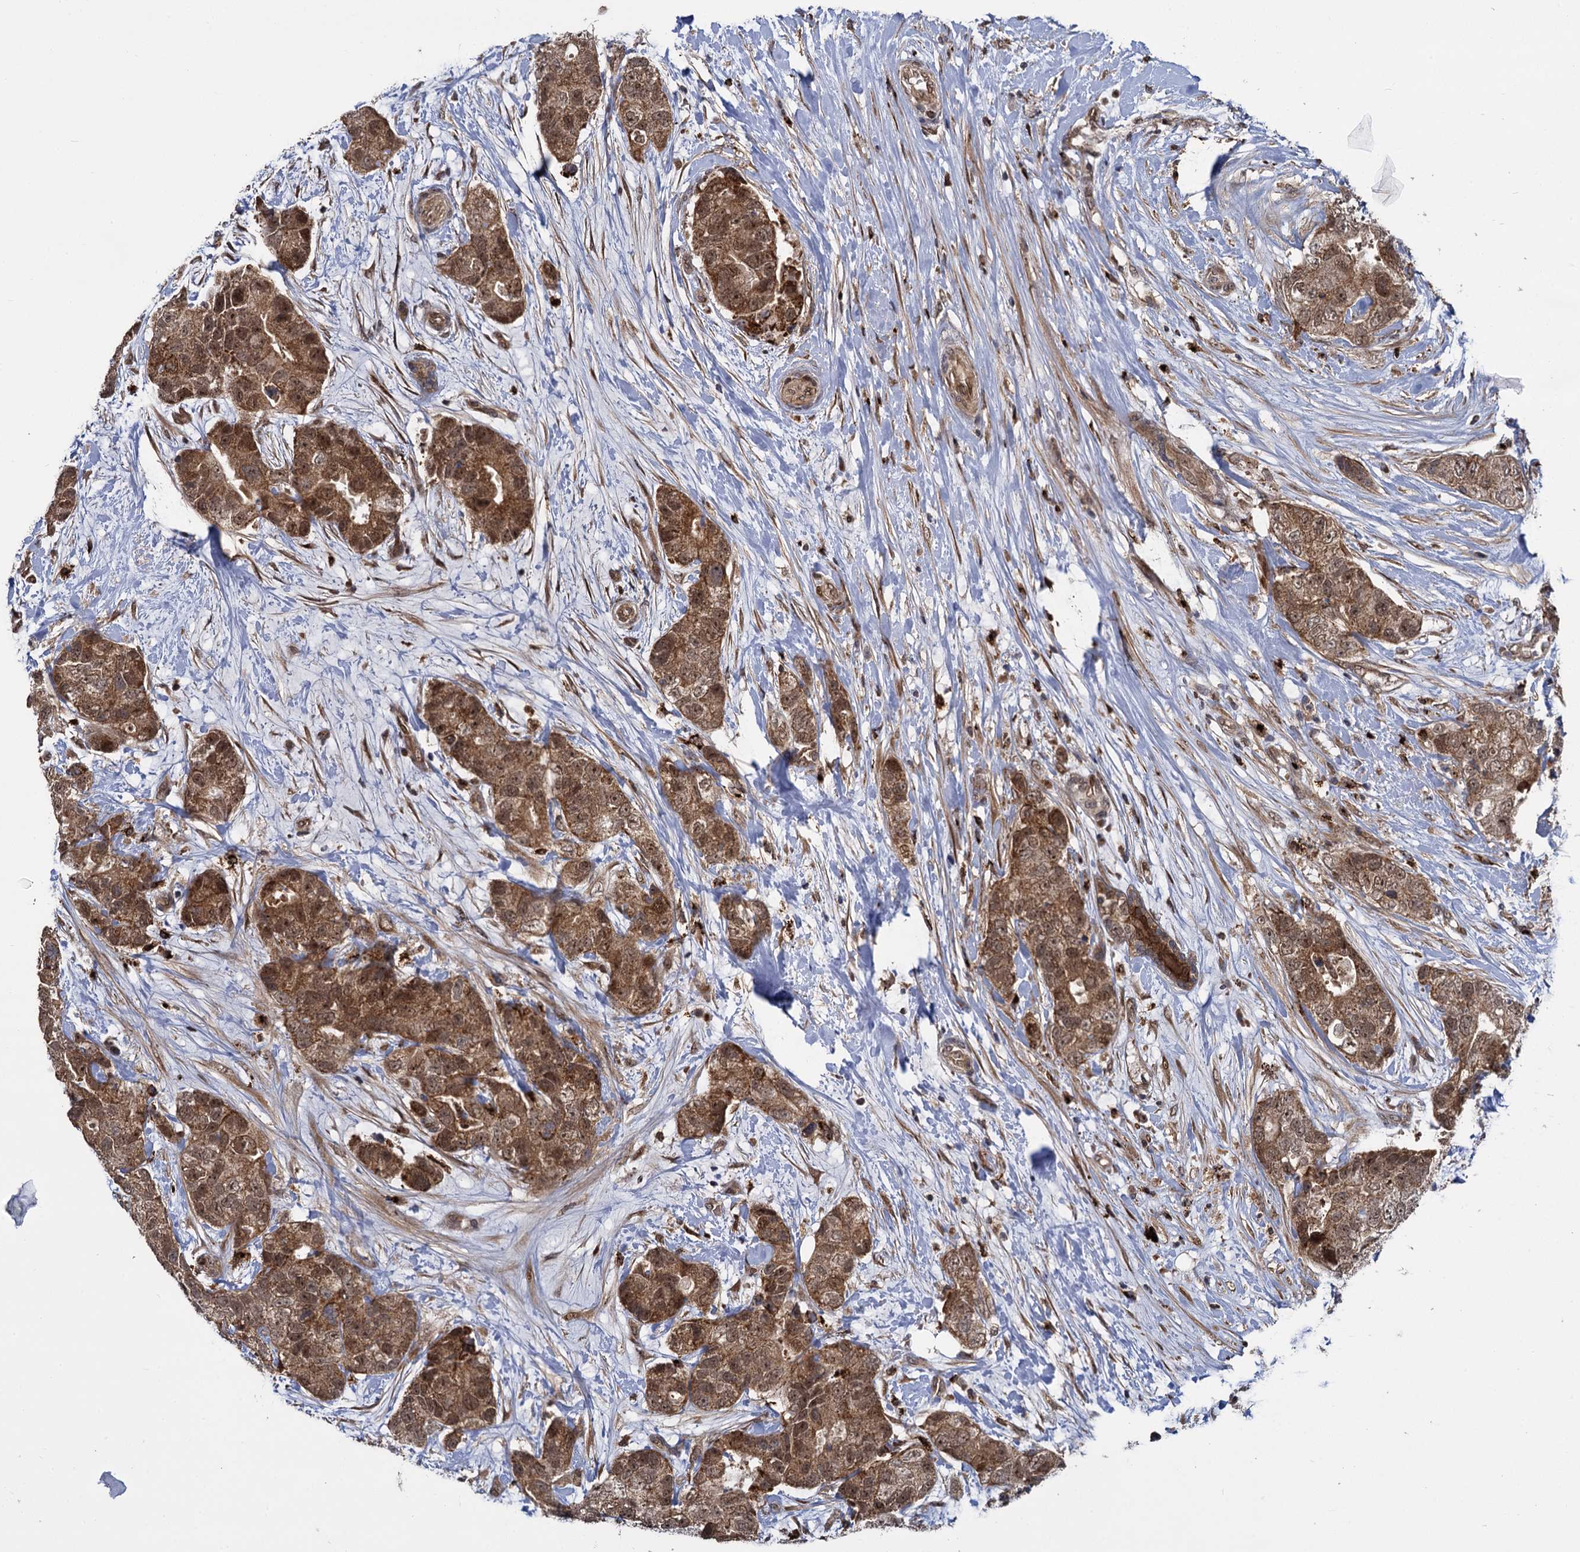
{"staining": {"intensity": "moderate", "quantity": ">75%", "location": "cytoplasmic/membranous,nuclear"}, "tissue": "breast cancer", "cell_type": "Tumor cells", "image_type": "cancer", "snomed": [{"axis": "morphology", "description": "Duct carcinoma"}, {"axis": "topography", "description": "Breast"}], "caption": "Immunohistochemical staining of intraductal carcinoma (breast) shows moderate cytoplasmic/membranous and nuclear protein staining in approximately >75% of tumor cells. The protein is shown in brown color, while the nuclei are stained blue.", "gene": "GAL3ST4", "patient": {"sex": "female", "age": 62}}